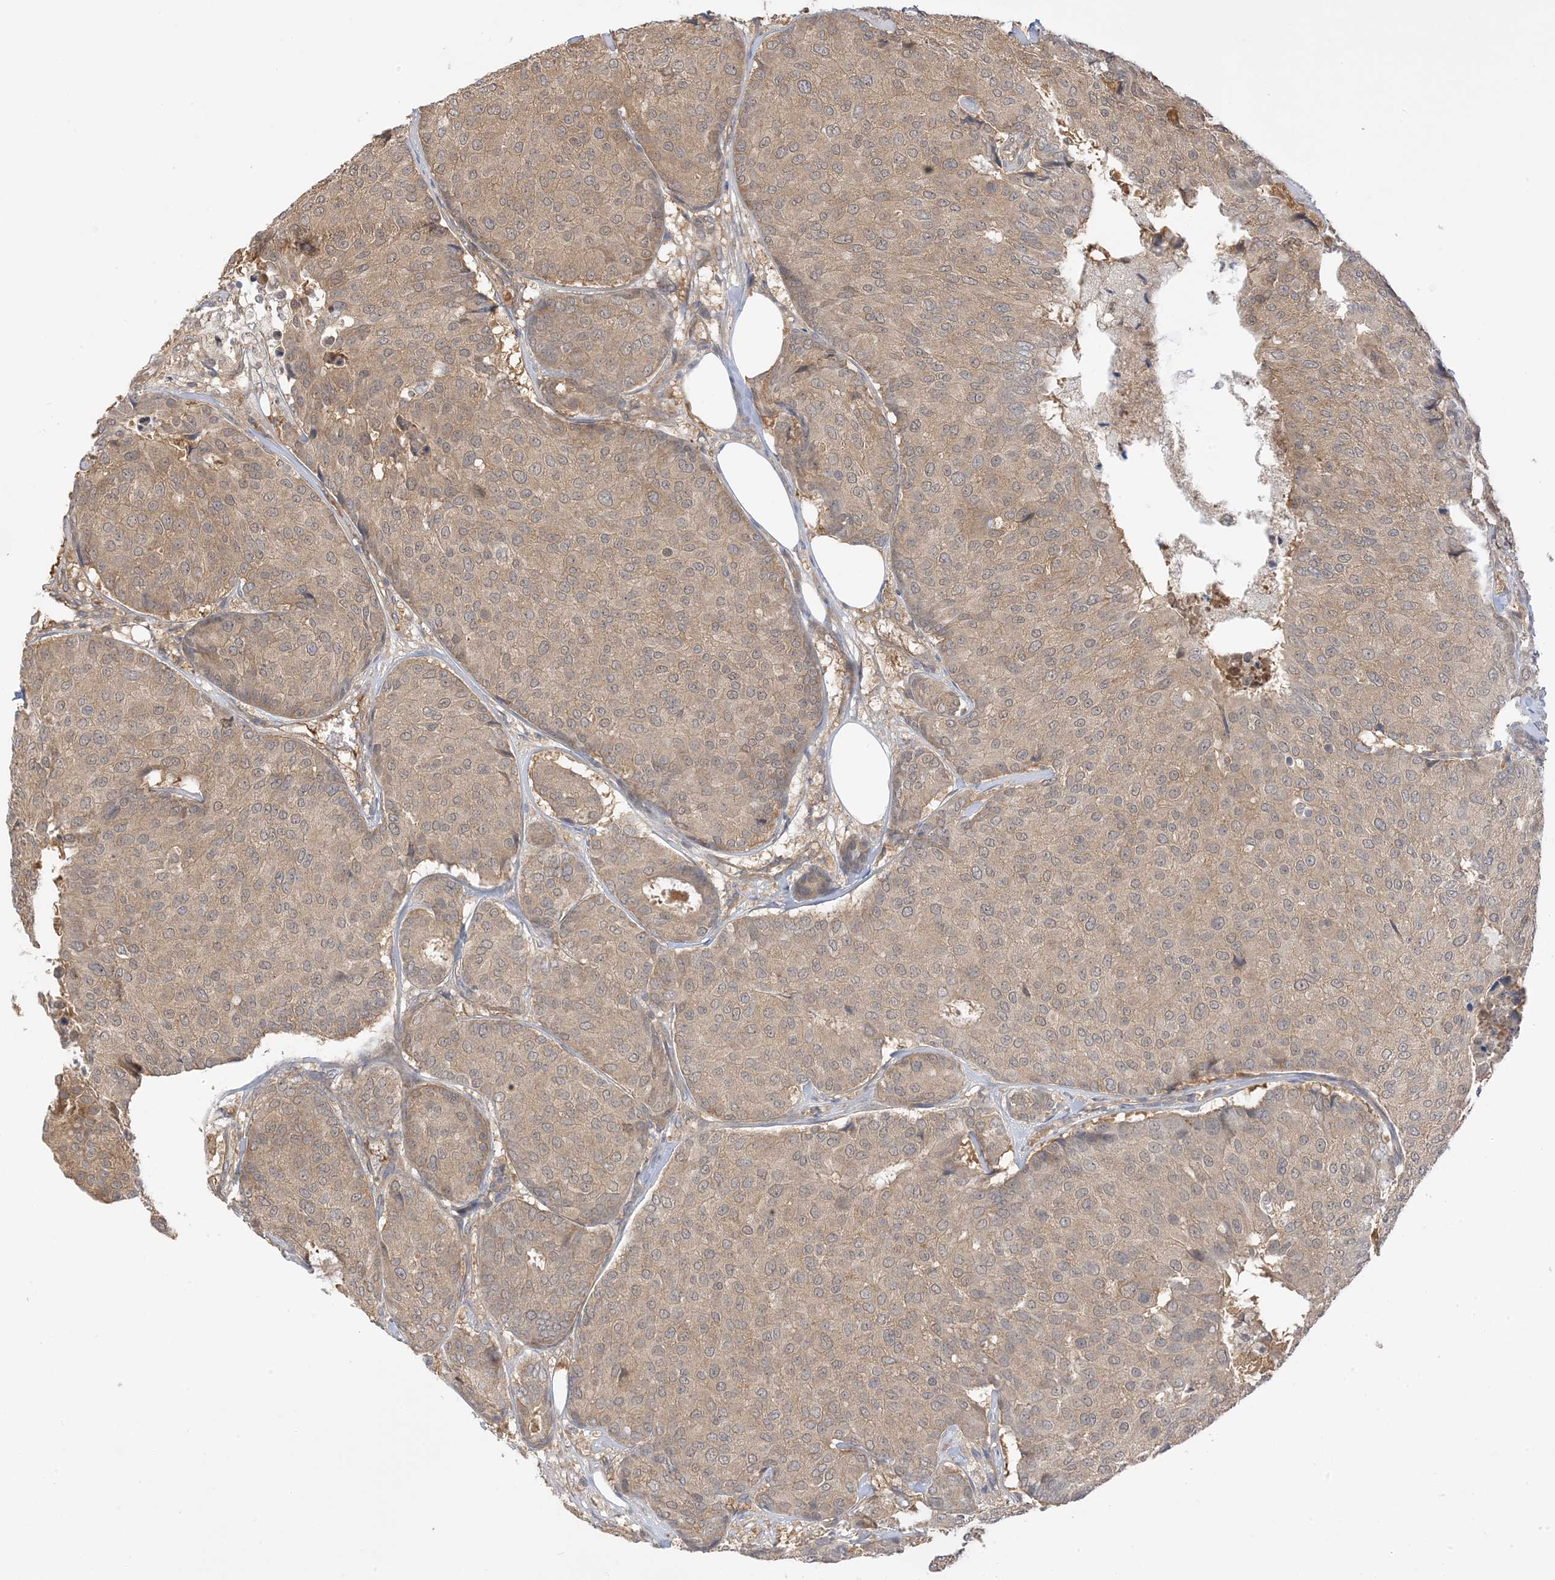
{"staining": {"intensity": "weak", "quantity": ">75%", "location": "cytoplasmic/membranous"}, "tissue": "breast cancer", "cell_type": "Tumor cells", "image_type": "cancer", "snomed": [{"axis": "morphology", "description": "Duct carcinoma"}, {"axis": "topography", "description": "Breast"}], "caption": "Breast cancer stained with immunohistochemistry (IHC) reveals weak cytoplasmic/membranous staining in about >75% of tumor cells. (DAB (3,3'-diaminobenzidine) = brown stain, brightfield microscopy at high magnification).", "gene": "WDR26", "patient": {"sex": "female", "age": 75}}